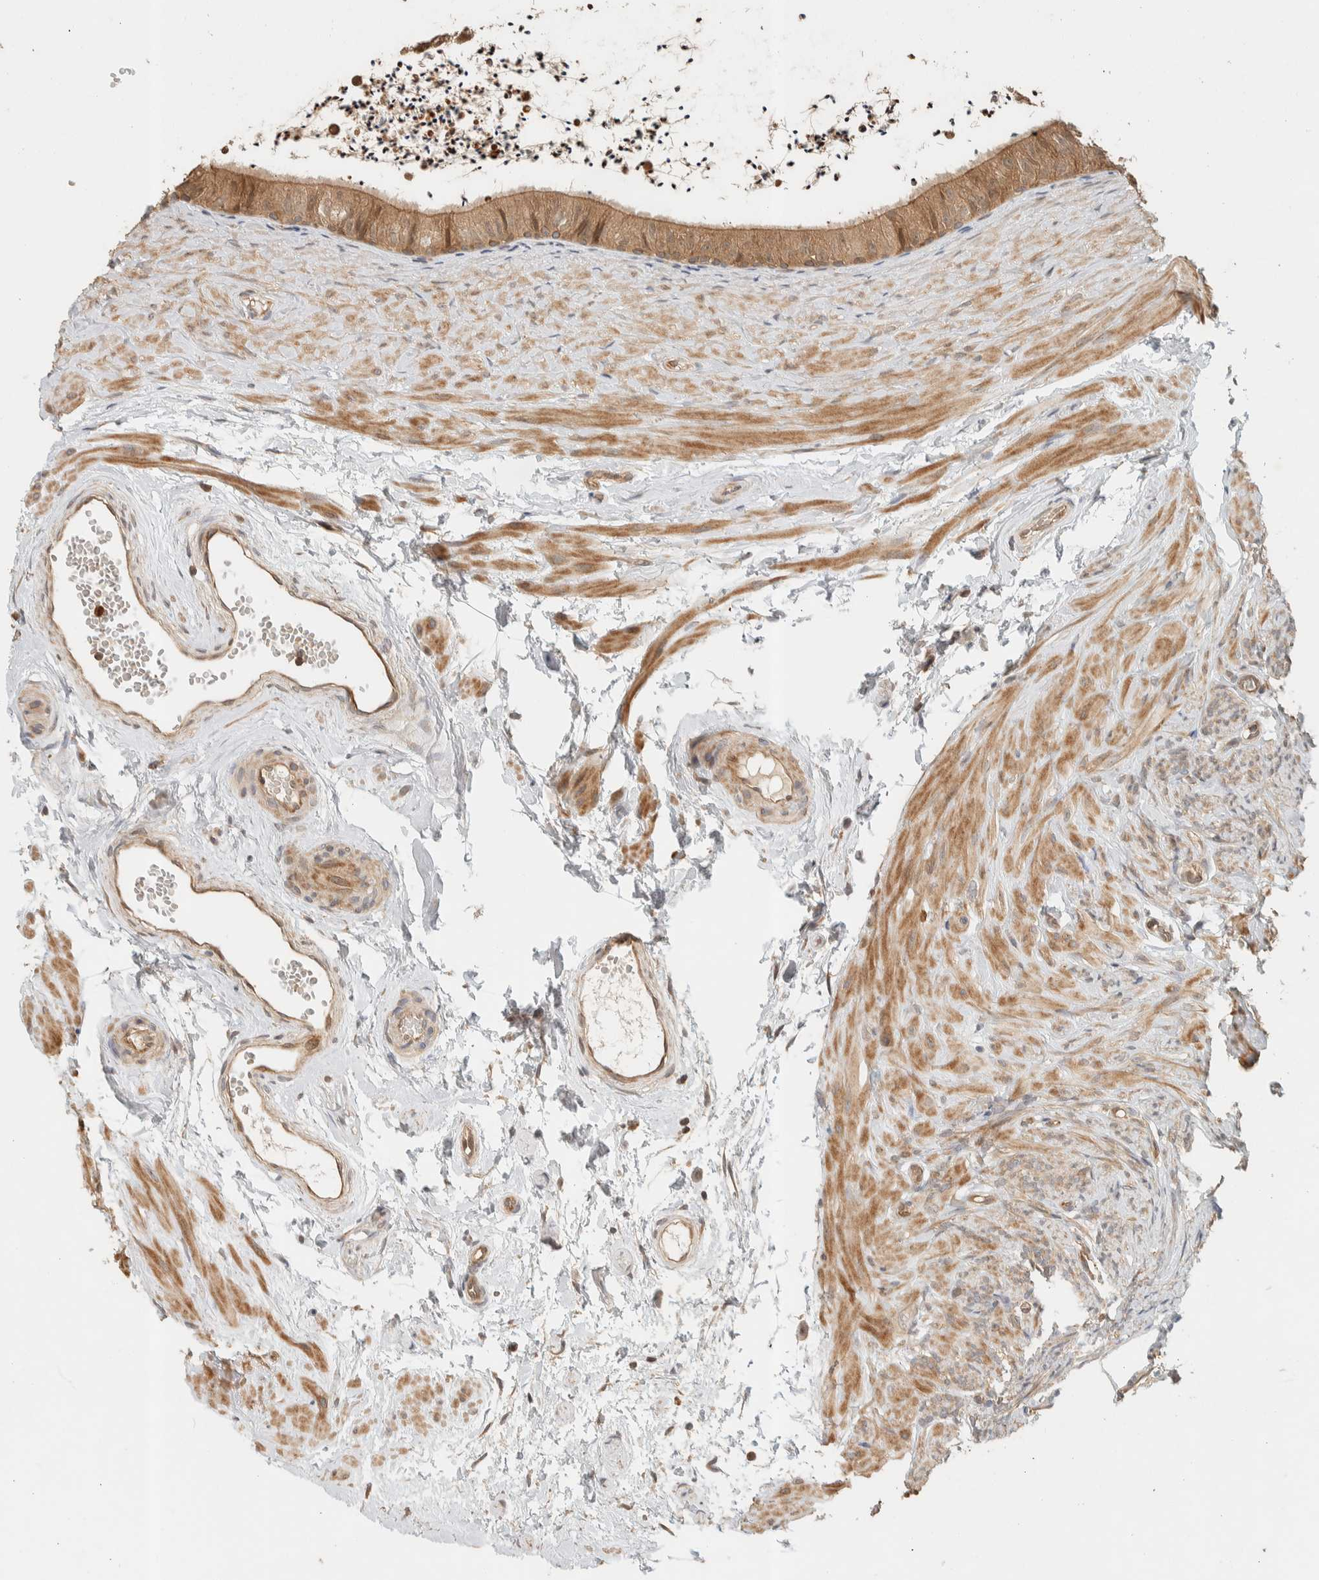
{"staining": {"intensity": "moderate", "quantity": "25%-75%", "location": "cytoplasmic/membranous"}, "tissue": "epididymis", "cell_type": "Glandular cells", "image_type": "normal", "snomed": [{"axis": "morphology", "description": "Normal tissue, NOS"}, {"axis": "topography", "description": "Epididymis"}], "caption": "Protein analysis of normal epididymis shows moderate cytoplasmic/membranous expression in about 25%-75% of glandular cells. Immunohistochemistry (ihc) stains the protein in brown and the nuclei are stained blue.", "gene": "ADSS2", "patient": {"sex": "male", "age": 56}}